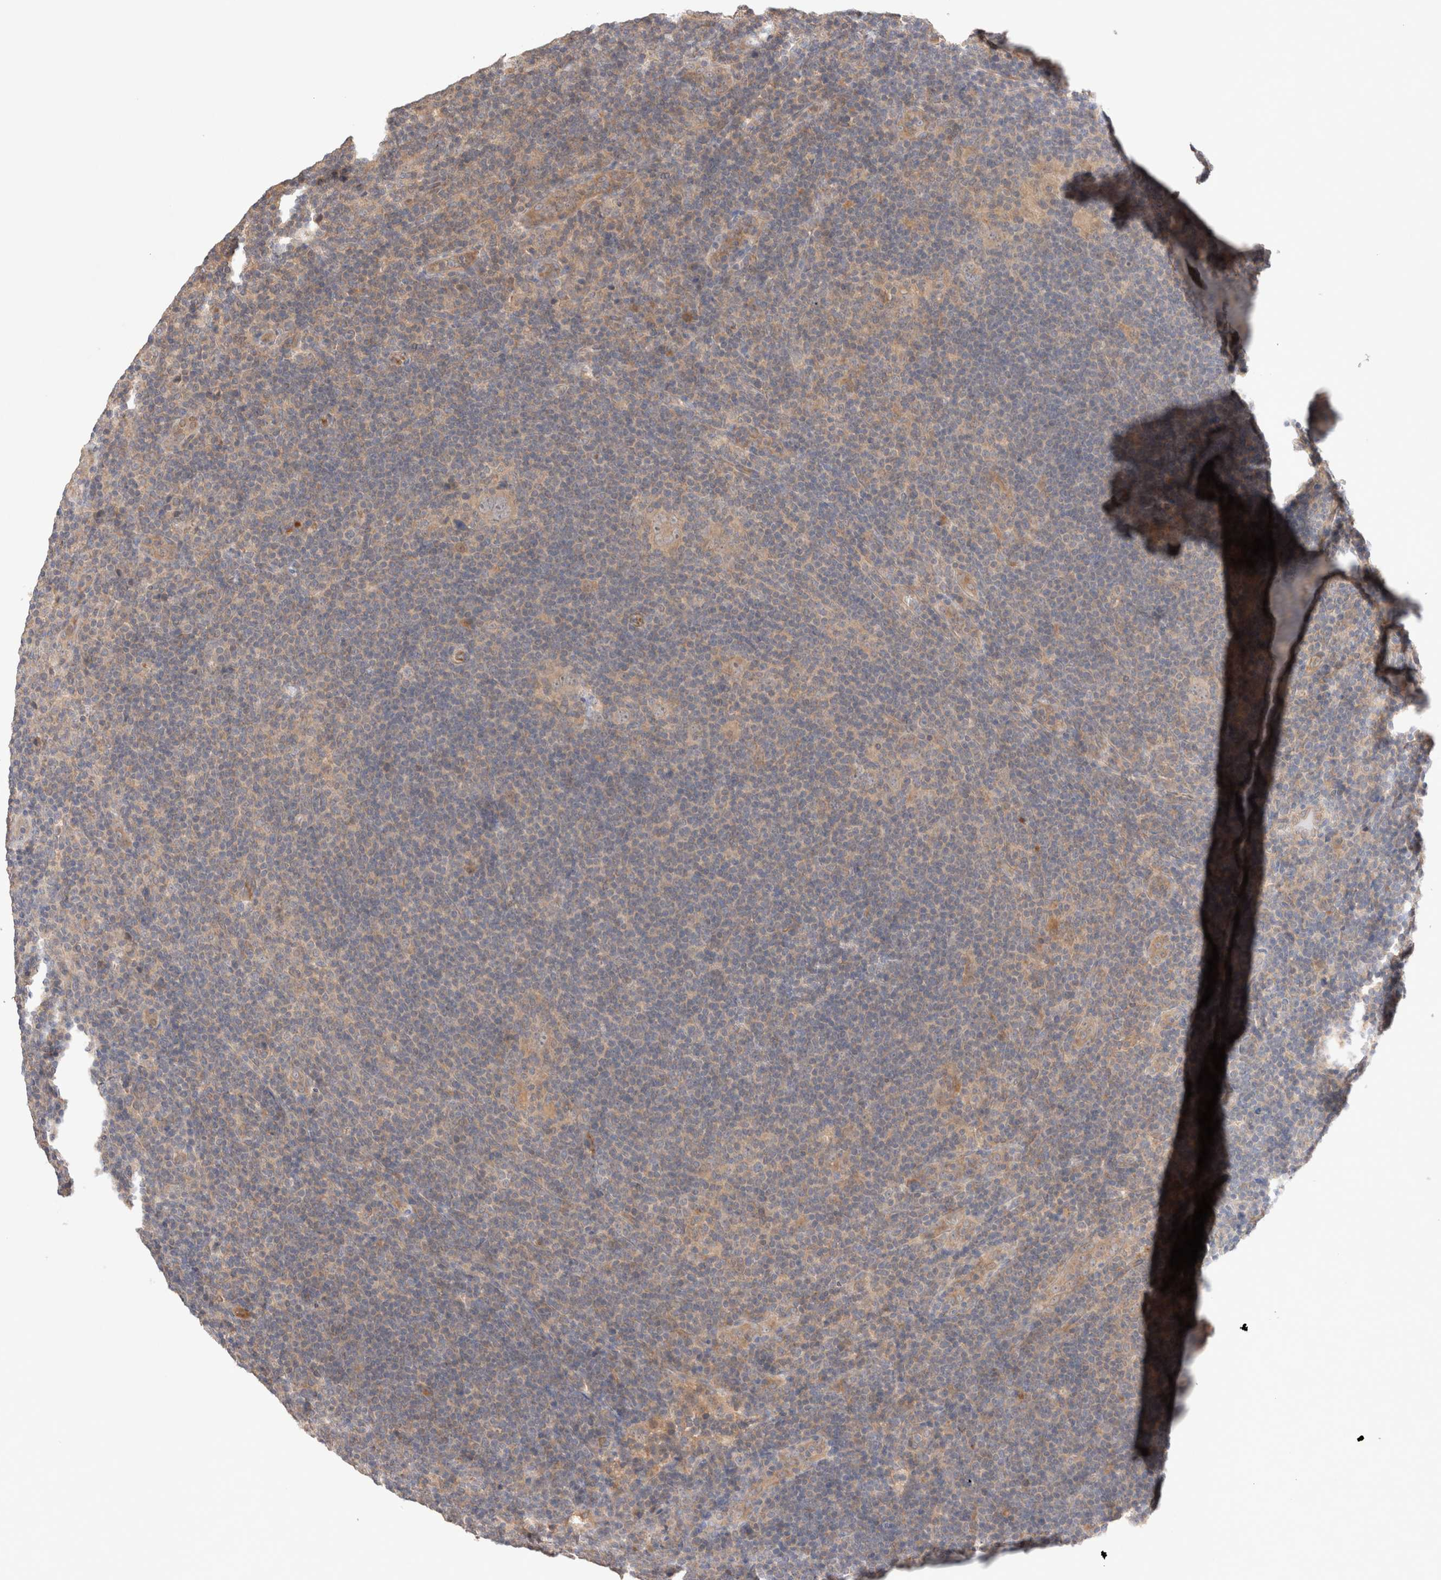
{"staining": {"intensity": "weak", "quantity": "25%-75%", "location": "cytoplasmic/membranous"}, "tissue": "lymphoma", "cell_type": "Tumor cells", "image_type": "cancer", "snomed": [{"axis": "morphology", "description": "Hodgkin's disease, NOS"}, {"axis": "topography", "description": "Lymph node"}], "caption": "The immunohistochemical stain labels weak cytoplasmic/membranous expression in tumor cells of lymphoma tissue.", "gene": "KLHL20", "patient": {"sex": "female", "age": 57}}